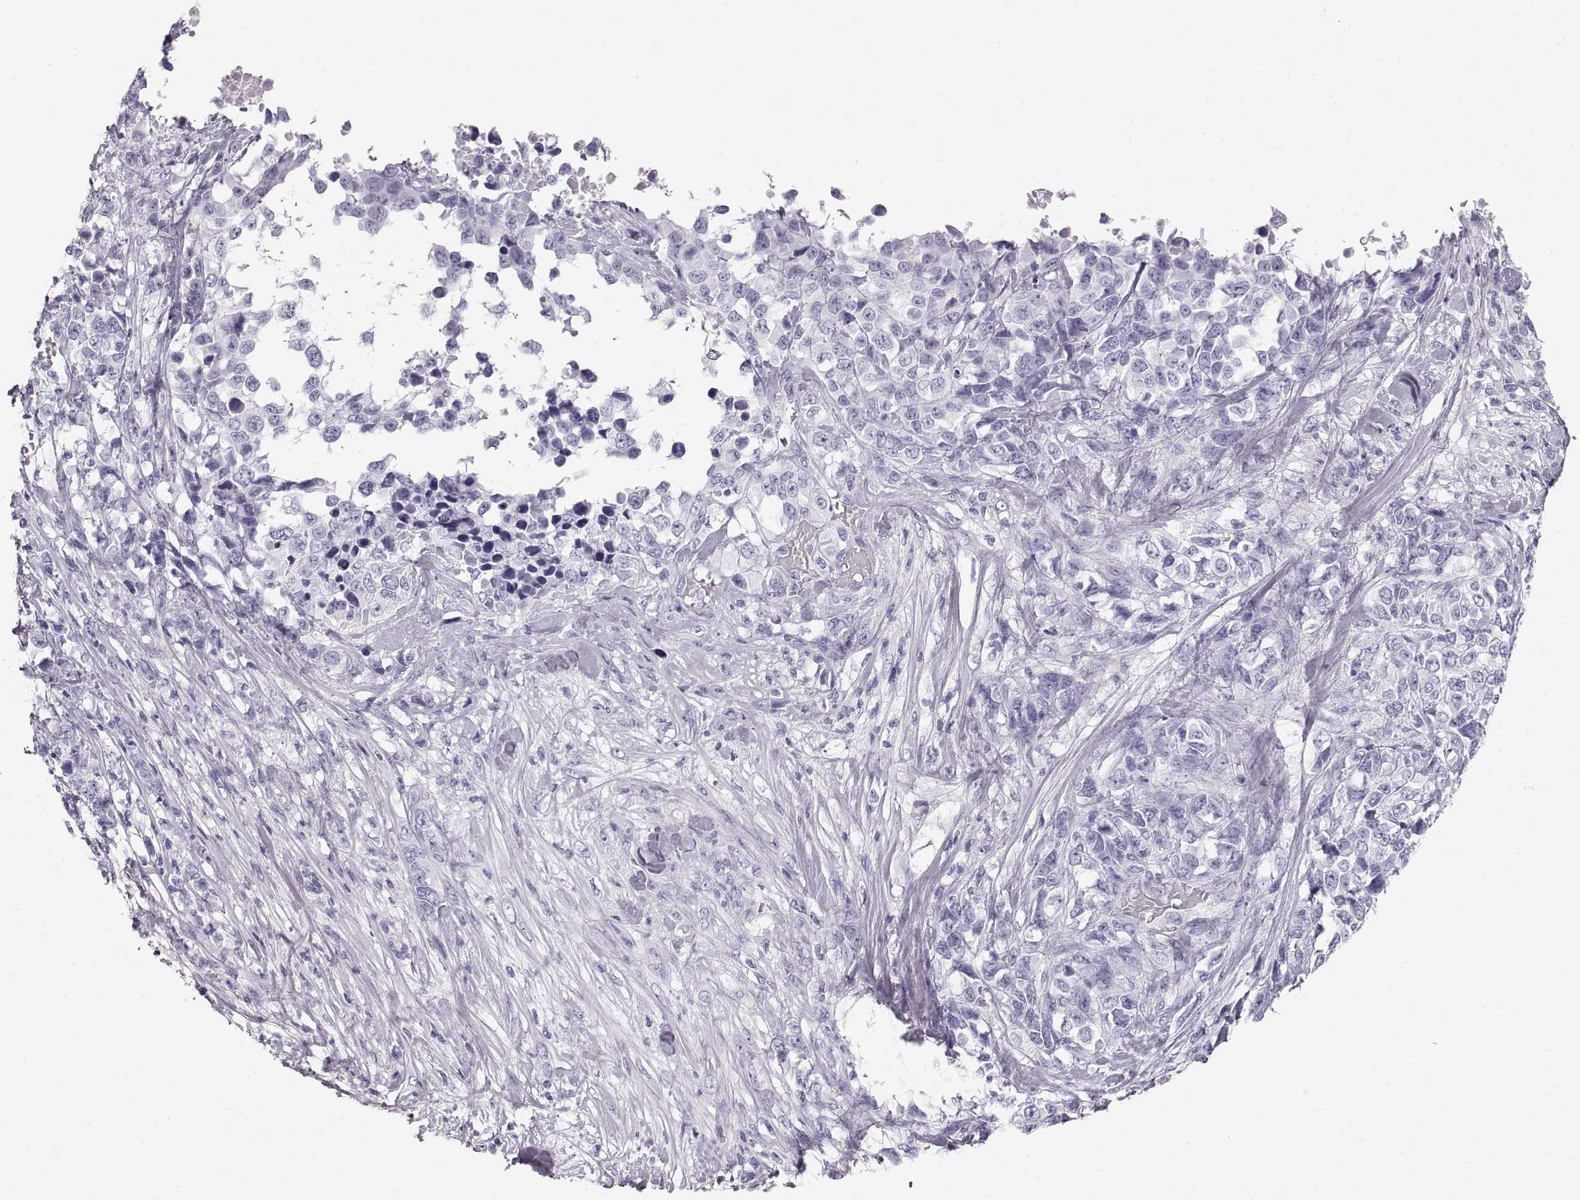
{"staining": {"intensity": "negative", "quantity": "none", "location": "none"}, "tissue": "melanoma", "cell_type": "Tumor cells", "image_type": "cancer", "snomed": [{"axis": "morphology", "description": "Malignant melanoma, Metastatic site"}, {"axis": "topography", "description": "Skin"}], "caption": "The micrograph reveals no significant positivity in tumor cells of melanoma. (DAB IHC visualized using brightfield microscopy, high magnification).", "gene": "CRYAA", "patient": {"sex": "male", "age": 84}}